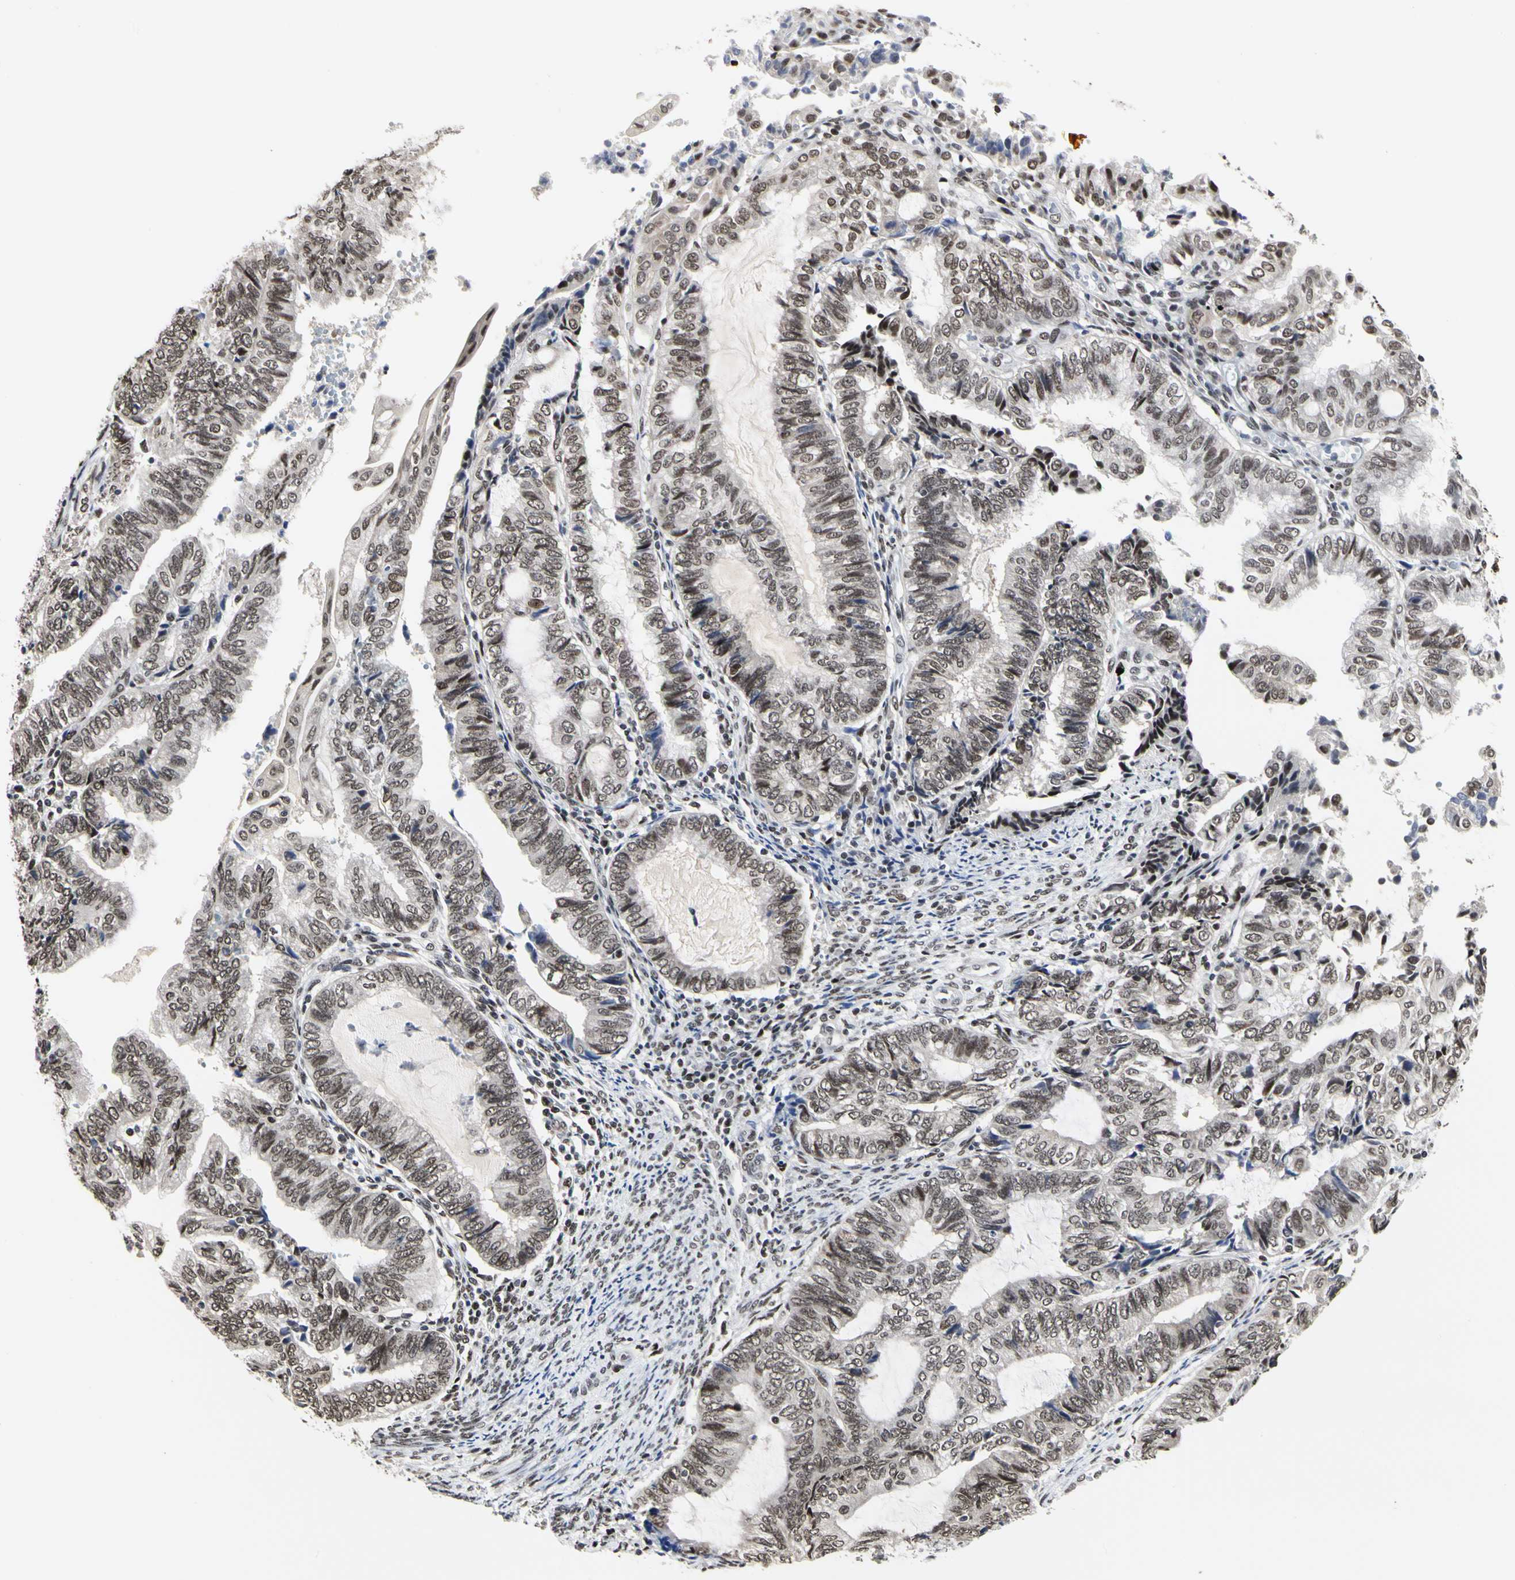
{"staining": {"intensity": "moderate", "quantity": ">75%", "location": "nuclear"}, "tissue": "endometrial cancer", "cell_type": "Tumor cells", "image_type": "cancer", "snomed": [{"axis": "morphology", "description": "Adenocarcinoma, NOS"}, {"axis": "topography", "description": "Uterus"}, {"axis": "topography", "description": "Endometrium"}], "caption": "The photomicrograph shows staining of endometrial adenocarcinoma, revealing moderate nuclear protein expression (brown color) within tumor cells. The protein is stained brown, and the nuclei are stained in blue (DAB (3,3'-diaminobenzidine) IHC with brightfield microscopy, high magnification).", "gene": "PRMT3", "patient": {"sex": "female", "age": 70}}